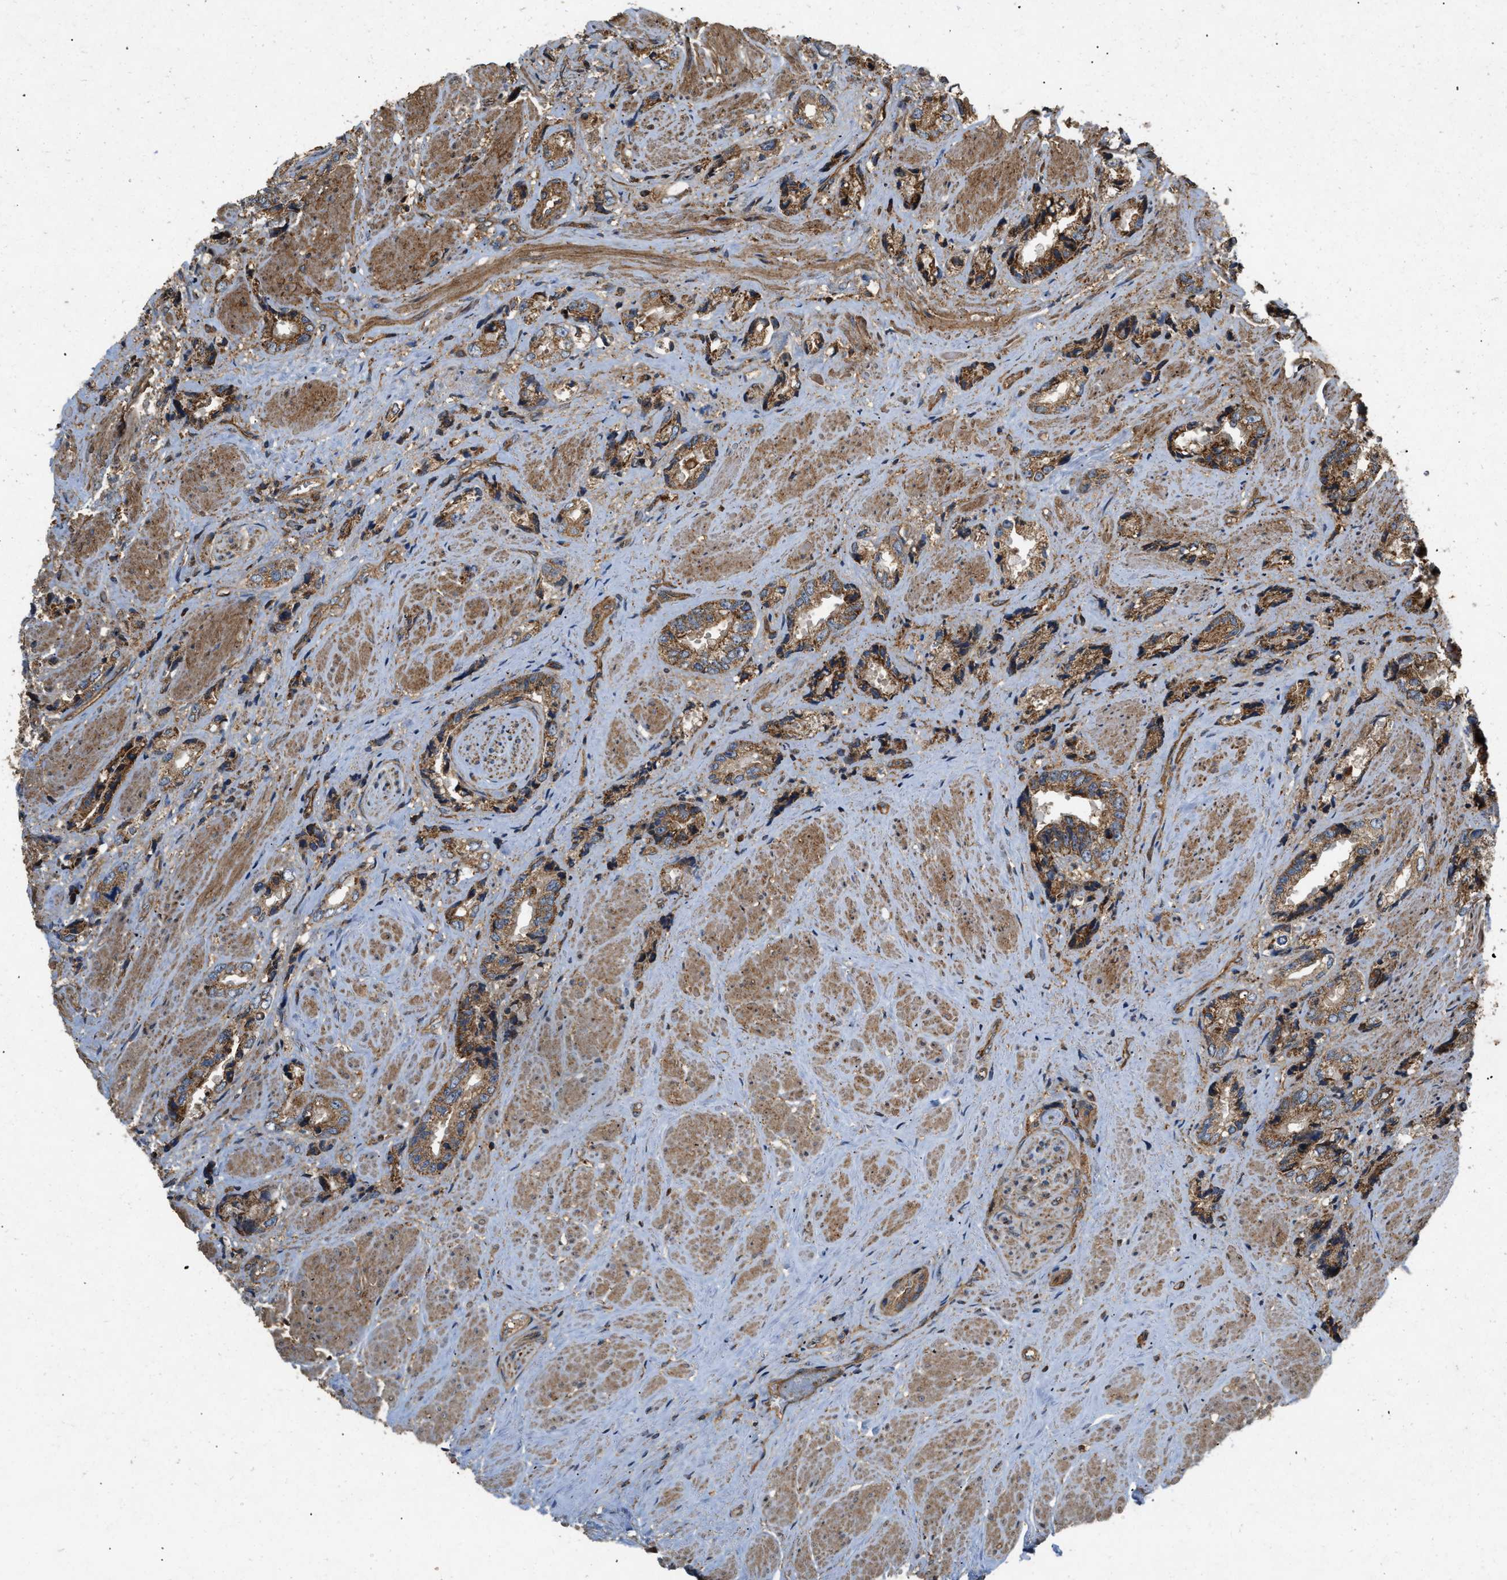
{"staining": {"intensity": "moderate", "quantity": ">75%", "location": "cytoplasmic/membranous"}, "tissue": "prostate cancer", "cell_type": "Tumor cells", "image_type": "cancer", "snomed": [{"axis": "morphology", "description": "Adenocarcinoma, High grade"}, {"axis": "topography", "description": "Prostate"}], "caption": "Tumor cells reveal moderate cytoplasmic/membranous positivity in approximately >75% of cells in high-grade adenocarcinoma (prostate).", "gene": "GNB4", "patient": {"sex": "male", "age": 61}}